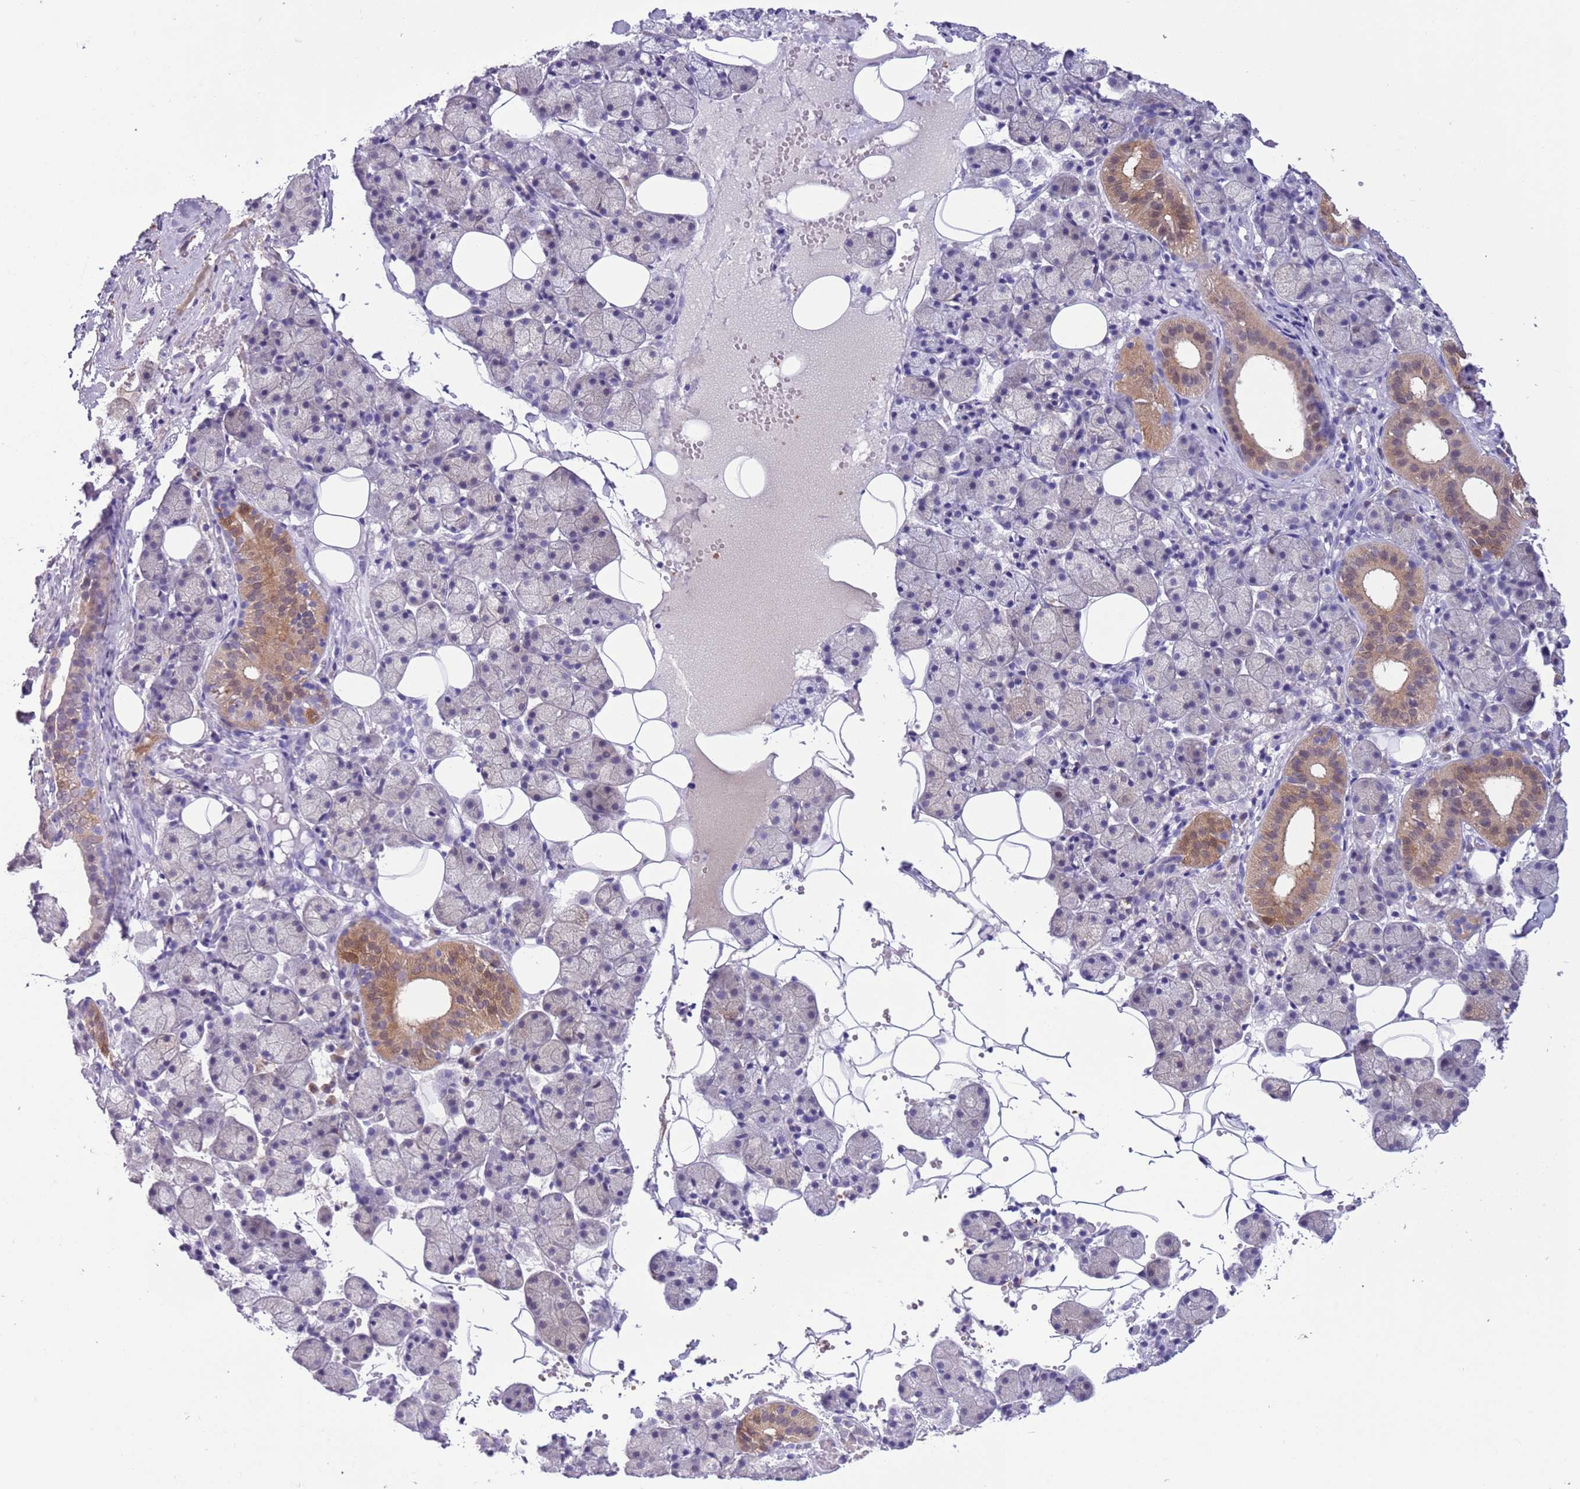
{"staining": {"intensity": "moderate", "quantity": "<25%", "location": "cytoplasmic/membranous"}, "tissue": "salivary gland", "cell_type": "Glandular cells", "image_type": "normal", "snomed": [{"axis": "morphology", "description": "Normal tissue, NOS"}, {"axis": "topography", "description": "Salivary gland"}], "caption": "DAB immunohistochemical staining of benign salivary gland reveals moderate cytoplasmic/membranous protein expression in about <25% of glandular cells. The staining was performed using DAB (3,3'-diaminobenzidine), with brown indicating positive protein expression. Nuclei are stained blue with hematoxylin.", "gene": "PFKFB2", "patient": {"sex": "female", "age": 33}}